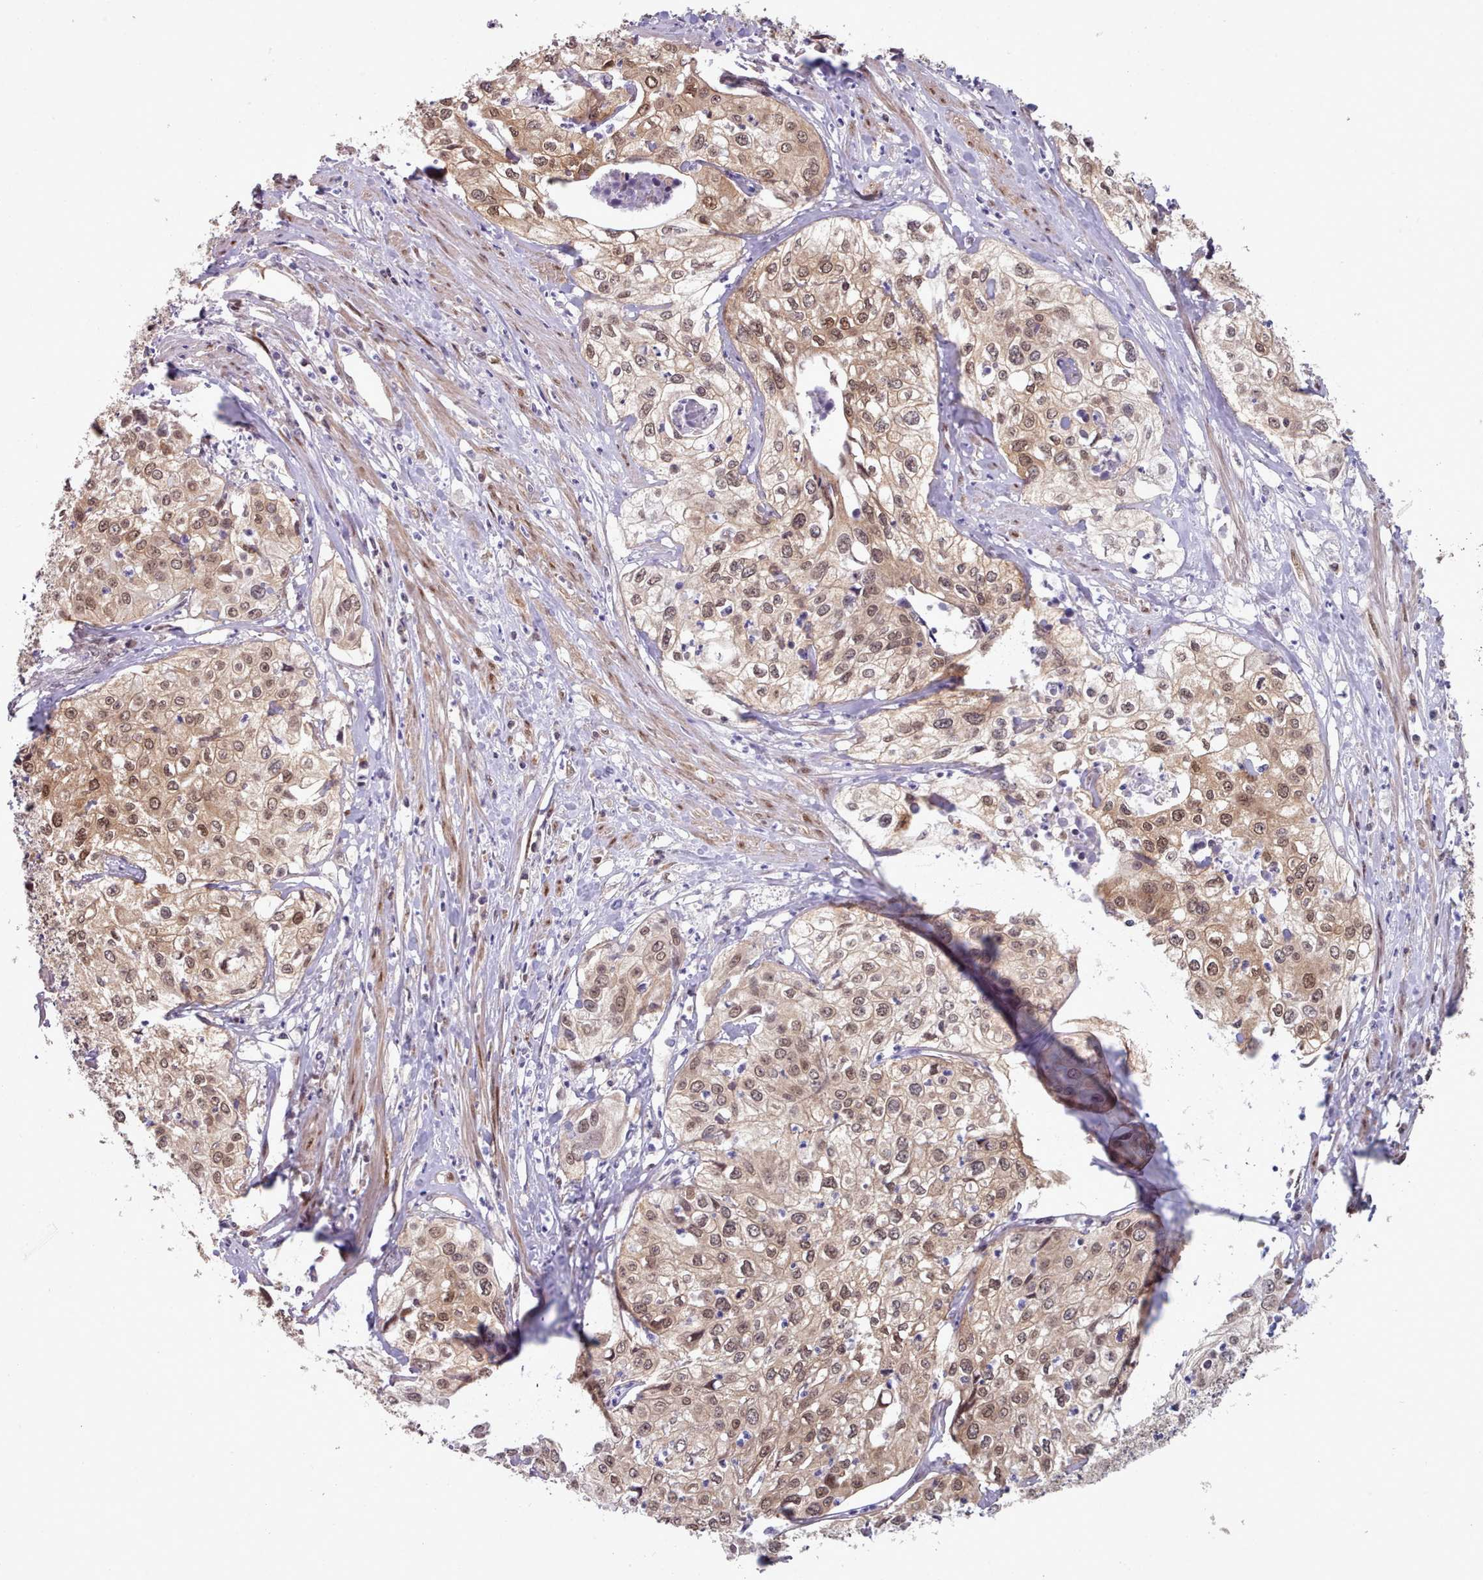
{"staining": {"intensity": "moderate", "quantity": ">75%", "location": "cytoplasmic/membranous,nuclear"}, "tissue": "cervical cancer", "cell_type": "Tumor cells", "image_type": "cancer", "snomed": [{"axis": "morphology", "description": "Squamous cell carcinoma, NOS"}, {"axis": "topography", "description": "Cervix"}], "caption": "Protein positivity by IHC reveals moderate cytoplasmic/membranous and nuclear expression in about >75% of tumor cells in squamous cell carcinoma (cervical).", "gene": "CES3", "patient": {"sex": "female", "age": 31}}